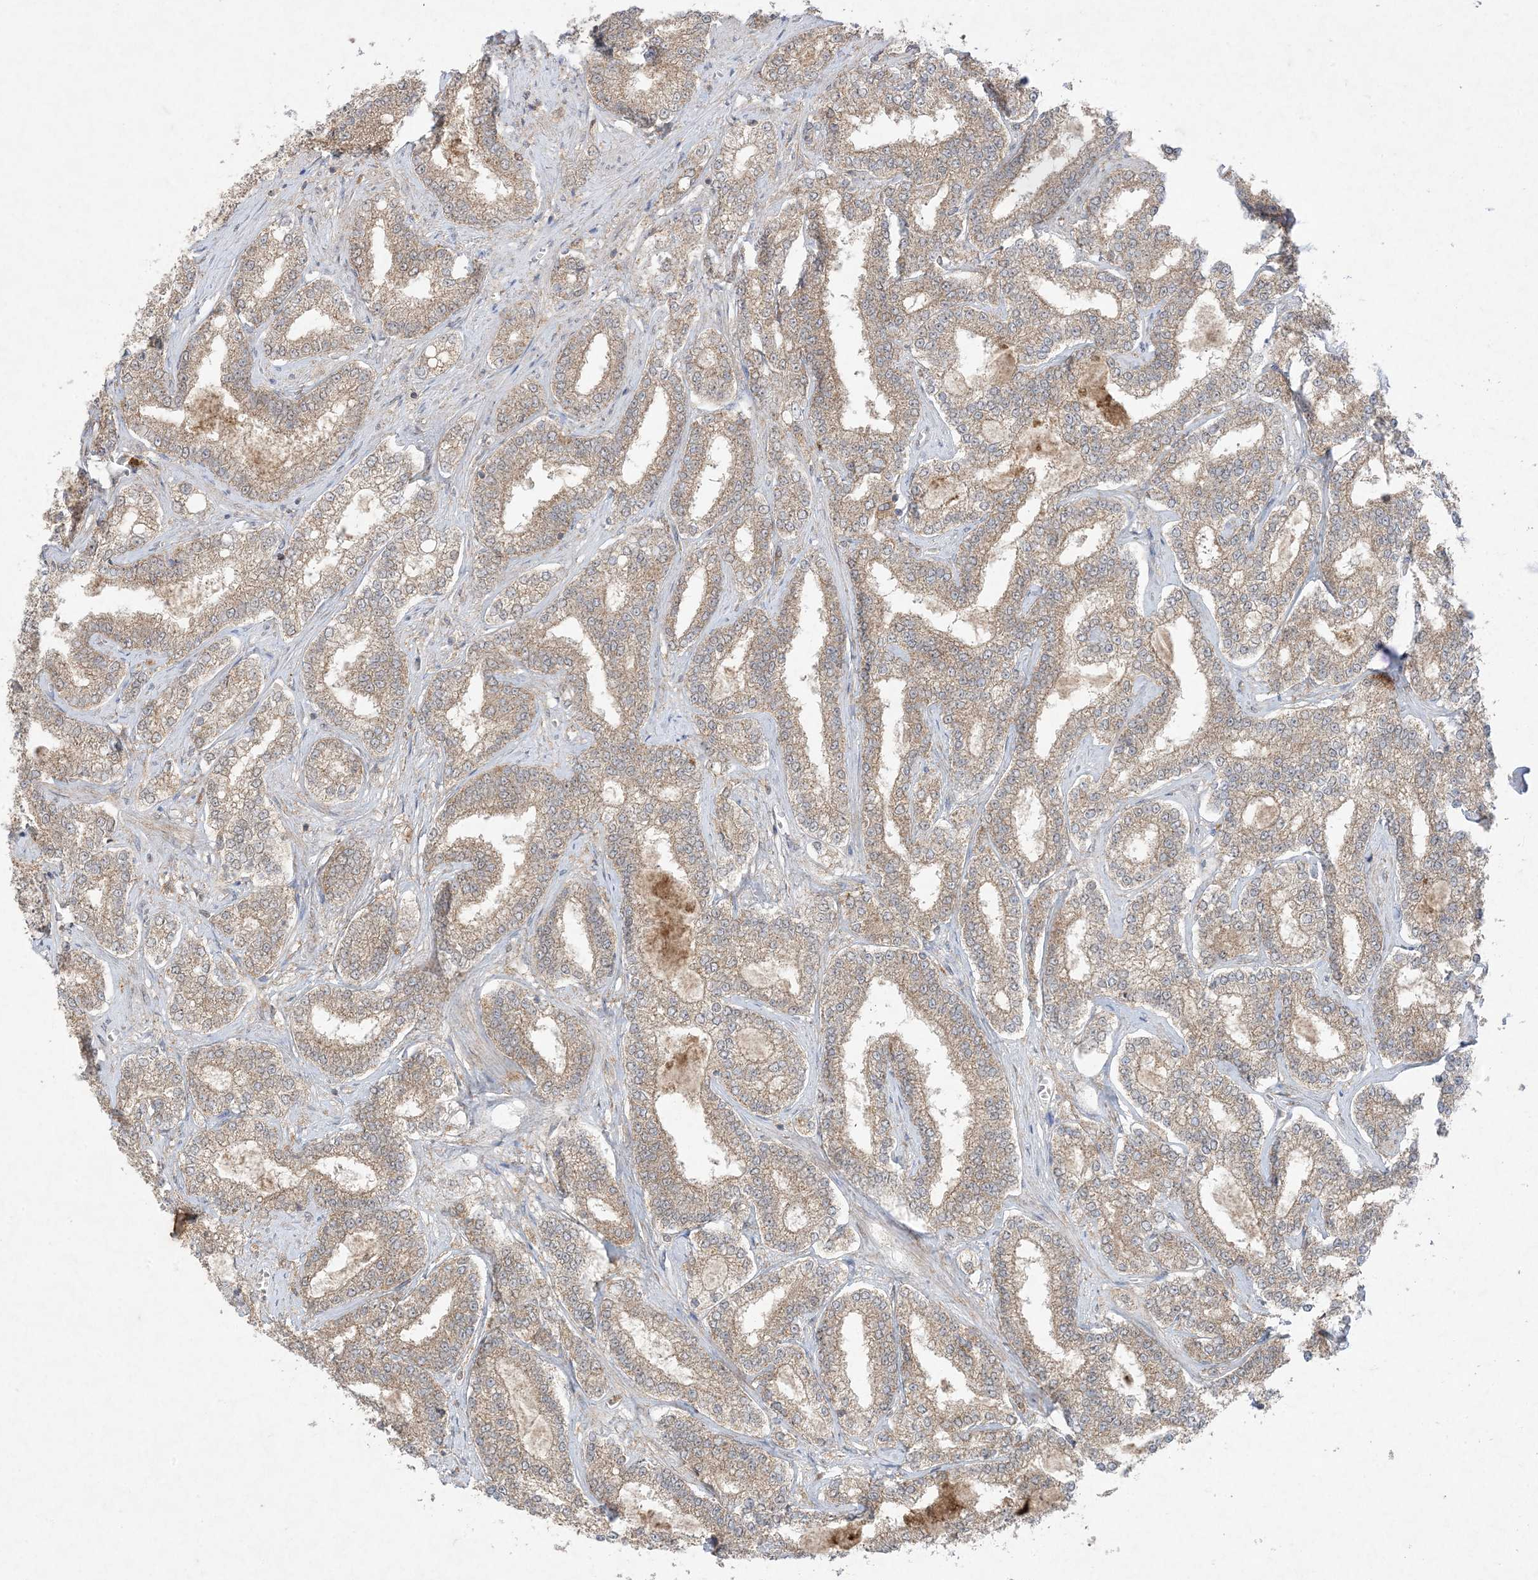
{"staining": {"intensity": "moderate", "quantity": ">75%", "location": "cytoplasmic/membranous"}, "tissue": "prostate cancer", "cell_type": "Tumor cells", "image_type": "cancer", "snomed": [{"axis": "morphology", "description": "Normal tissue, NOS"}, {"axis": "morphology", "description": "Adenocarcinoma, High grade"}, {"axis": "topography", "description": "Prostate"}], "caption": "Immunohistochemical staining of human prostate adenocarcinoma (high-grade) reveals medium levels of moderate cytoplasmic/membranous protein staining in about >75% of tumor cells.", "gene": "UBE2C", "patient": {"sex": "male", "age": 83}}